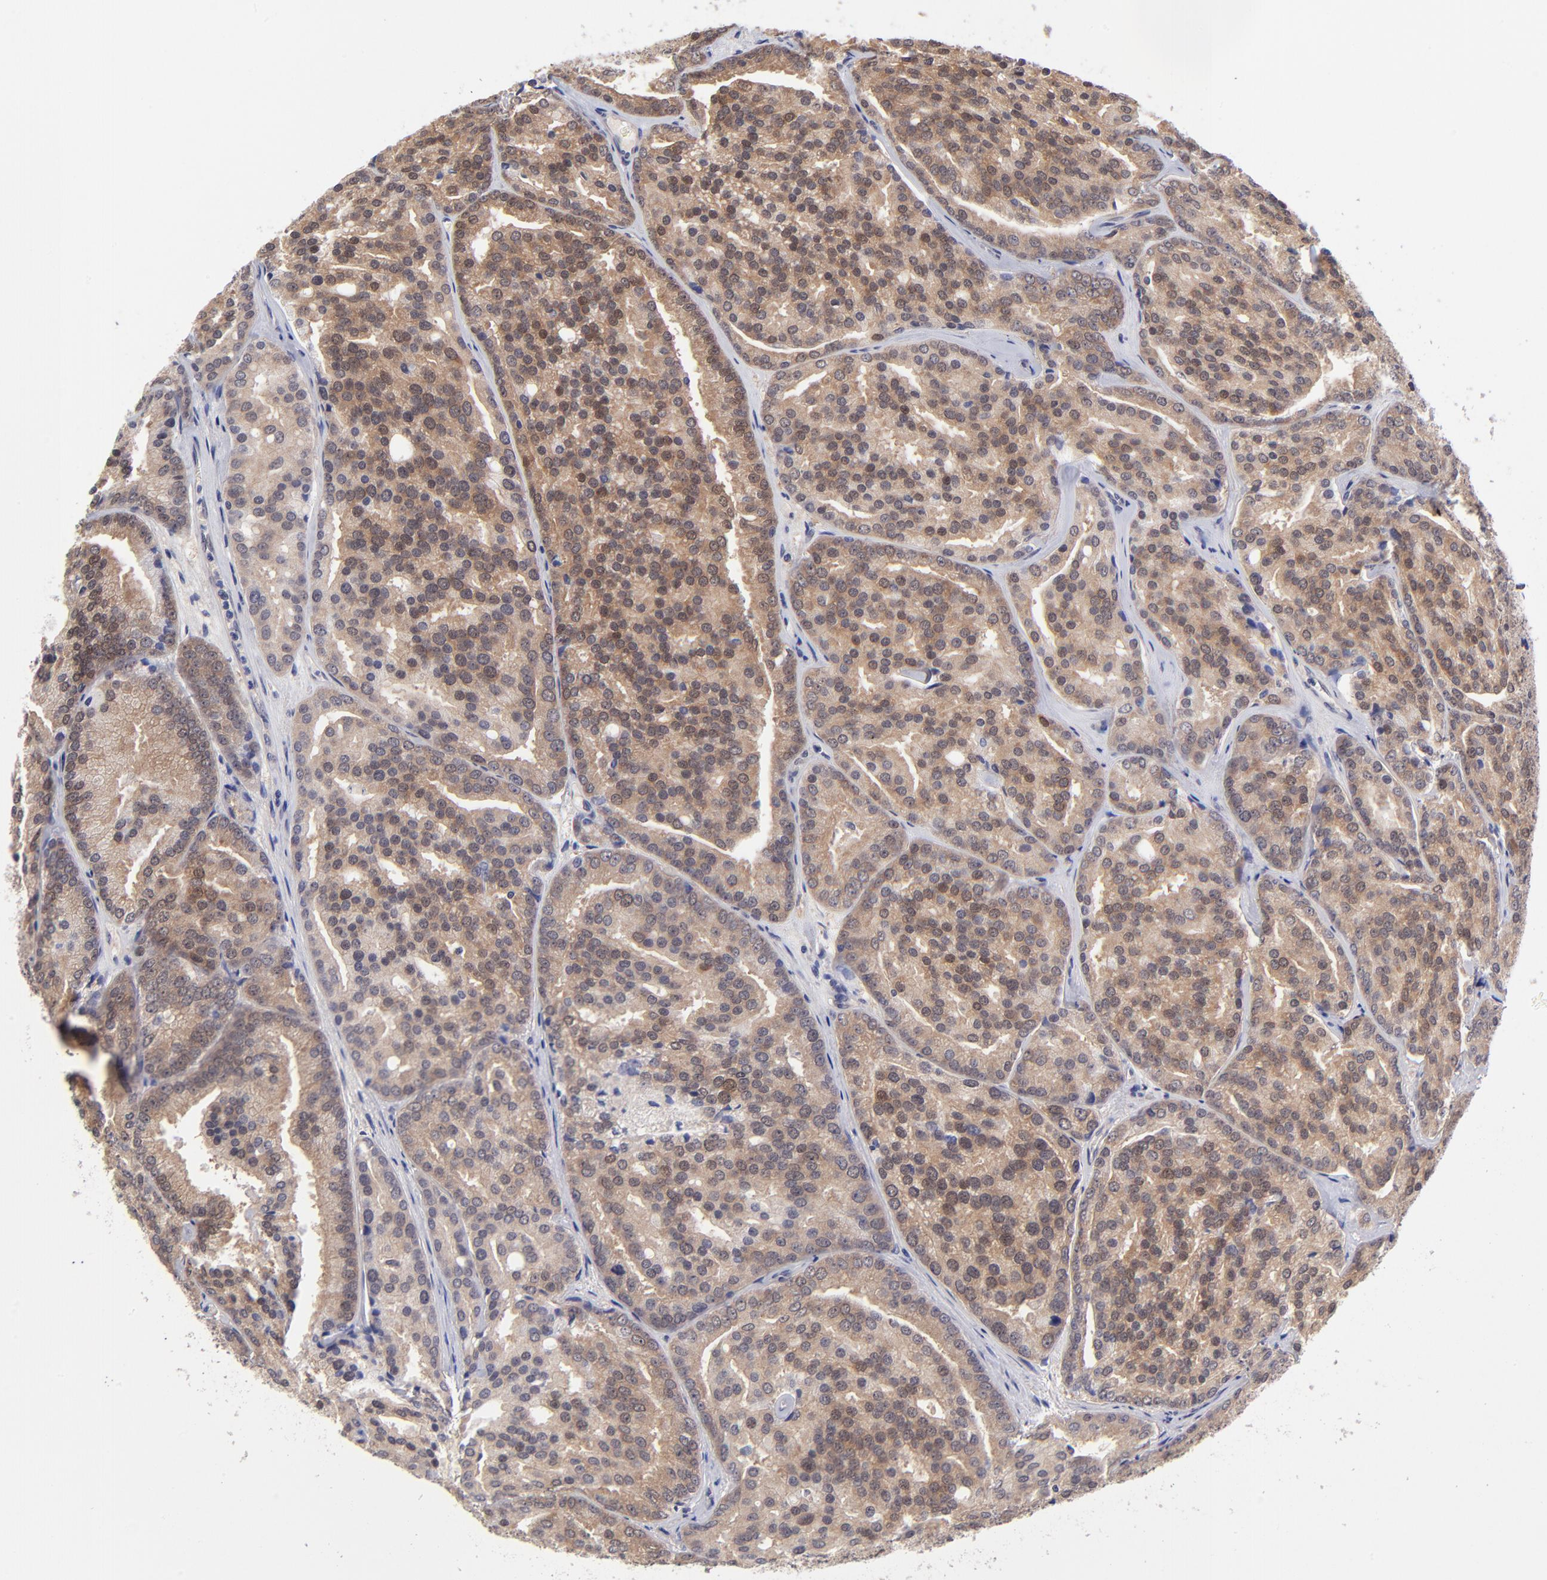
{"staining": {"intensity": "moderate", "quantity": ">75%", "location": "cytoplasmic/membranous"}, "tissue": "prostate cancer", "cell_type": "Tumor cells", "image_type": "cancer", "snomed": [{"axis": "morphology", "description": "Adenocarcinoma, High grade"}, {"axis": "topography", "description": "Prostate"}], "caption": "This is an image of immunohistochemistry staining of prostate cancer (high-grade adenocarcinoma), which shows moderate expression in the cytoplasmic/membranous of tumor cells.", "gene": "UBE2E3", "patient": {"sex": "male", "age": 64}}